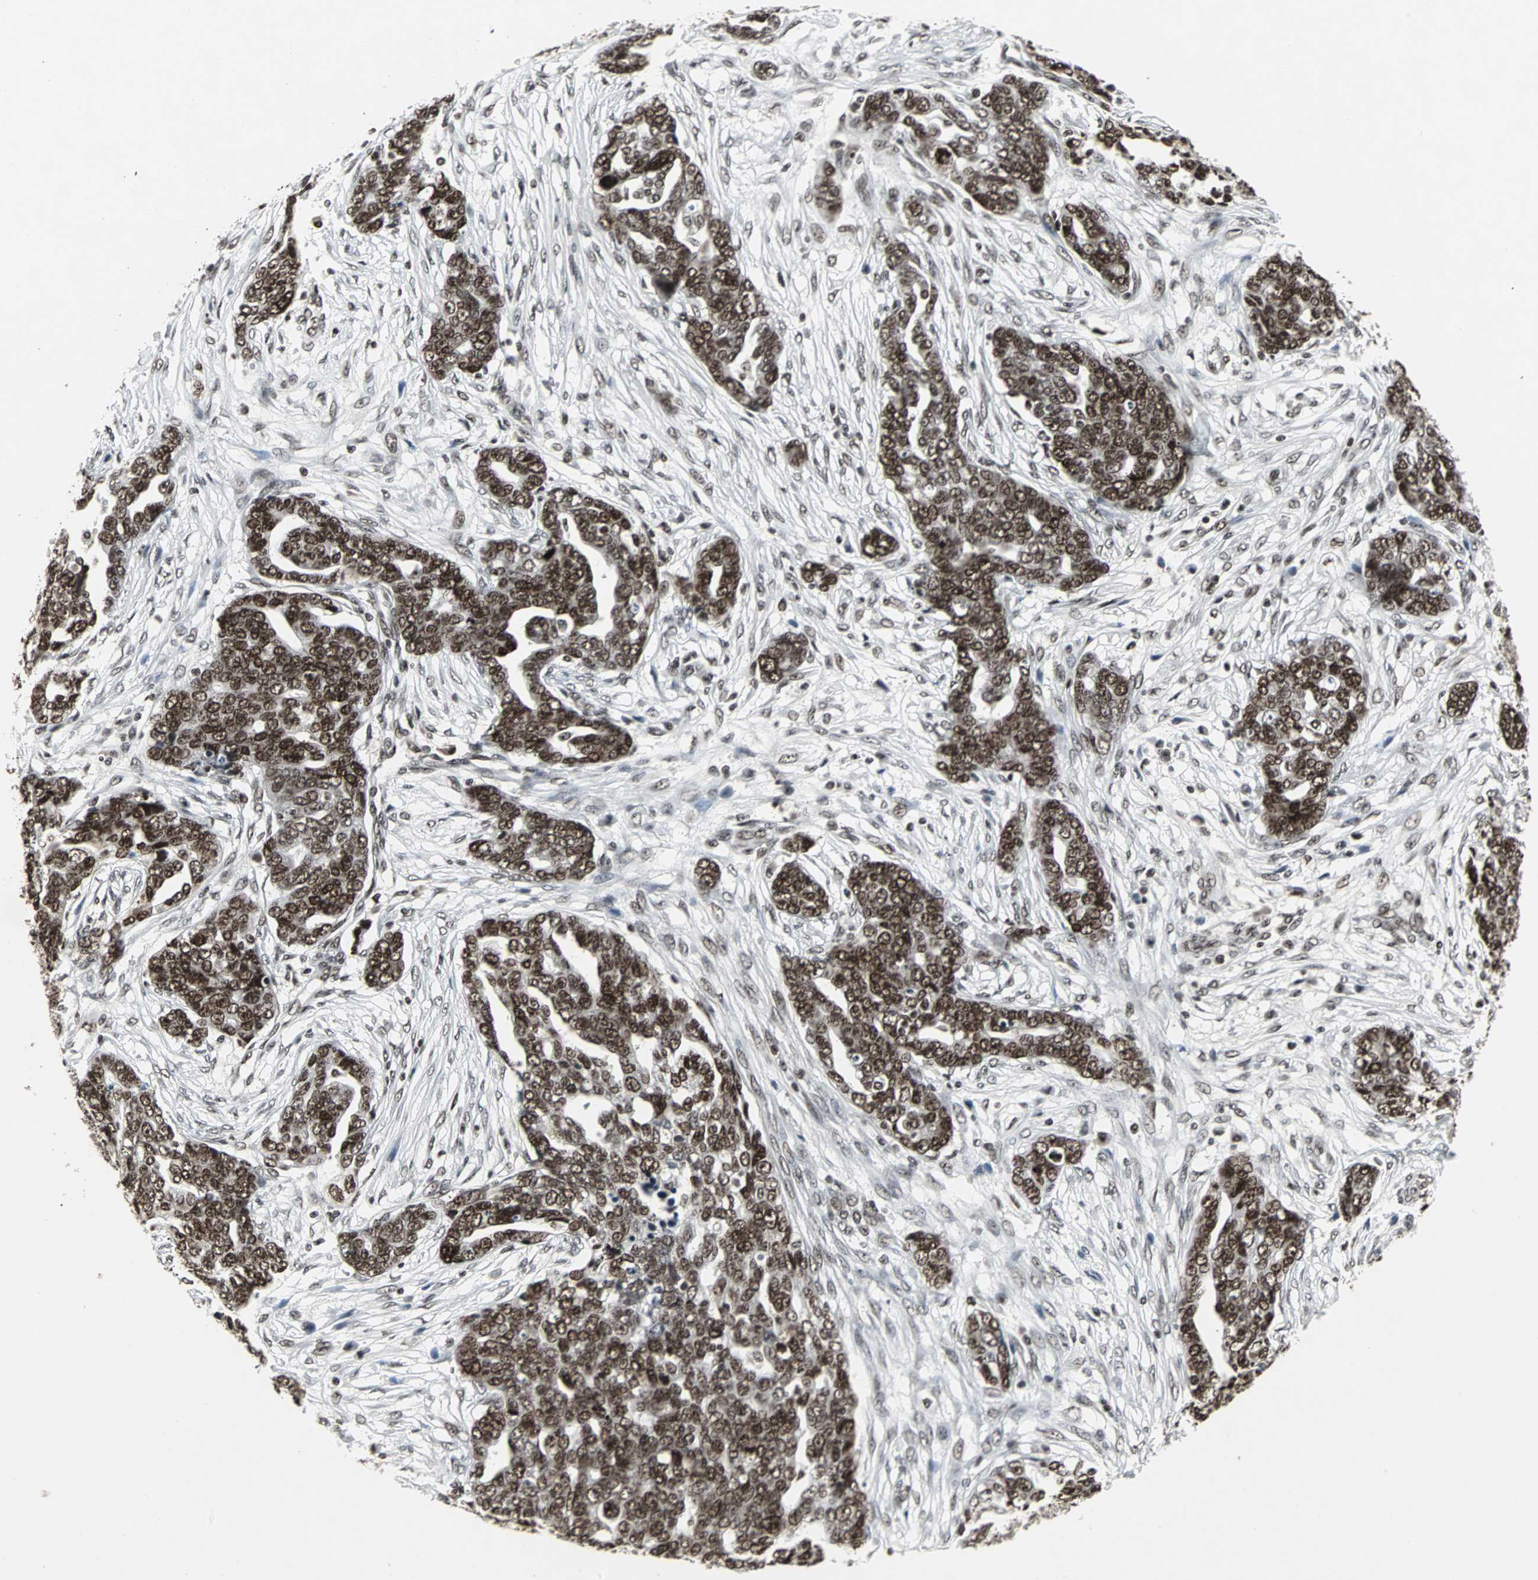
{"staining": {"intensity": "strong", "quantity": ">75%", "location": "nuclear"}, "tissue": "ovarian cancer", "cell_type": "Tumor cells", "image_type": "cancer", "snomed": [{"axis": "morphology", "description": "Normal tissue, NOS"}, {"axis": "morphology", "description": "Cystadenocarcinoma, serous, NOS"}, {"axis": "topography", "description": "Fallopian tube"}, {"axis": "topography", "description": "Ovary"}], "caption": "Immunohistochemical staining of ovarian cancer (serous cystadenocarcinoma) shows strong nuclear protein staining in approximately >75% of tumor cells.", "gene": "PNKP", "patient": {"sex": "female", "age": 56}}